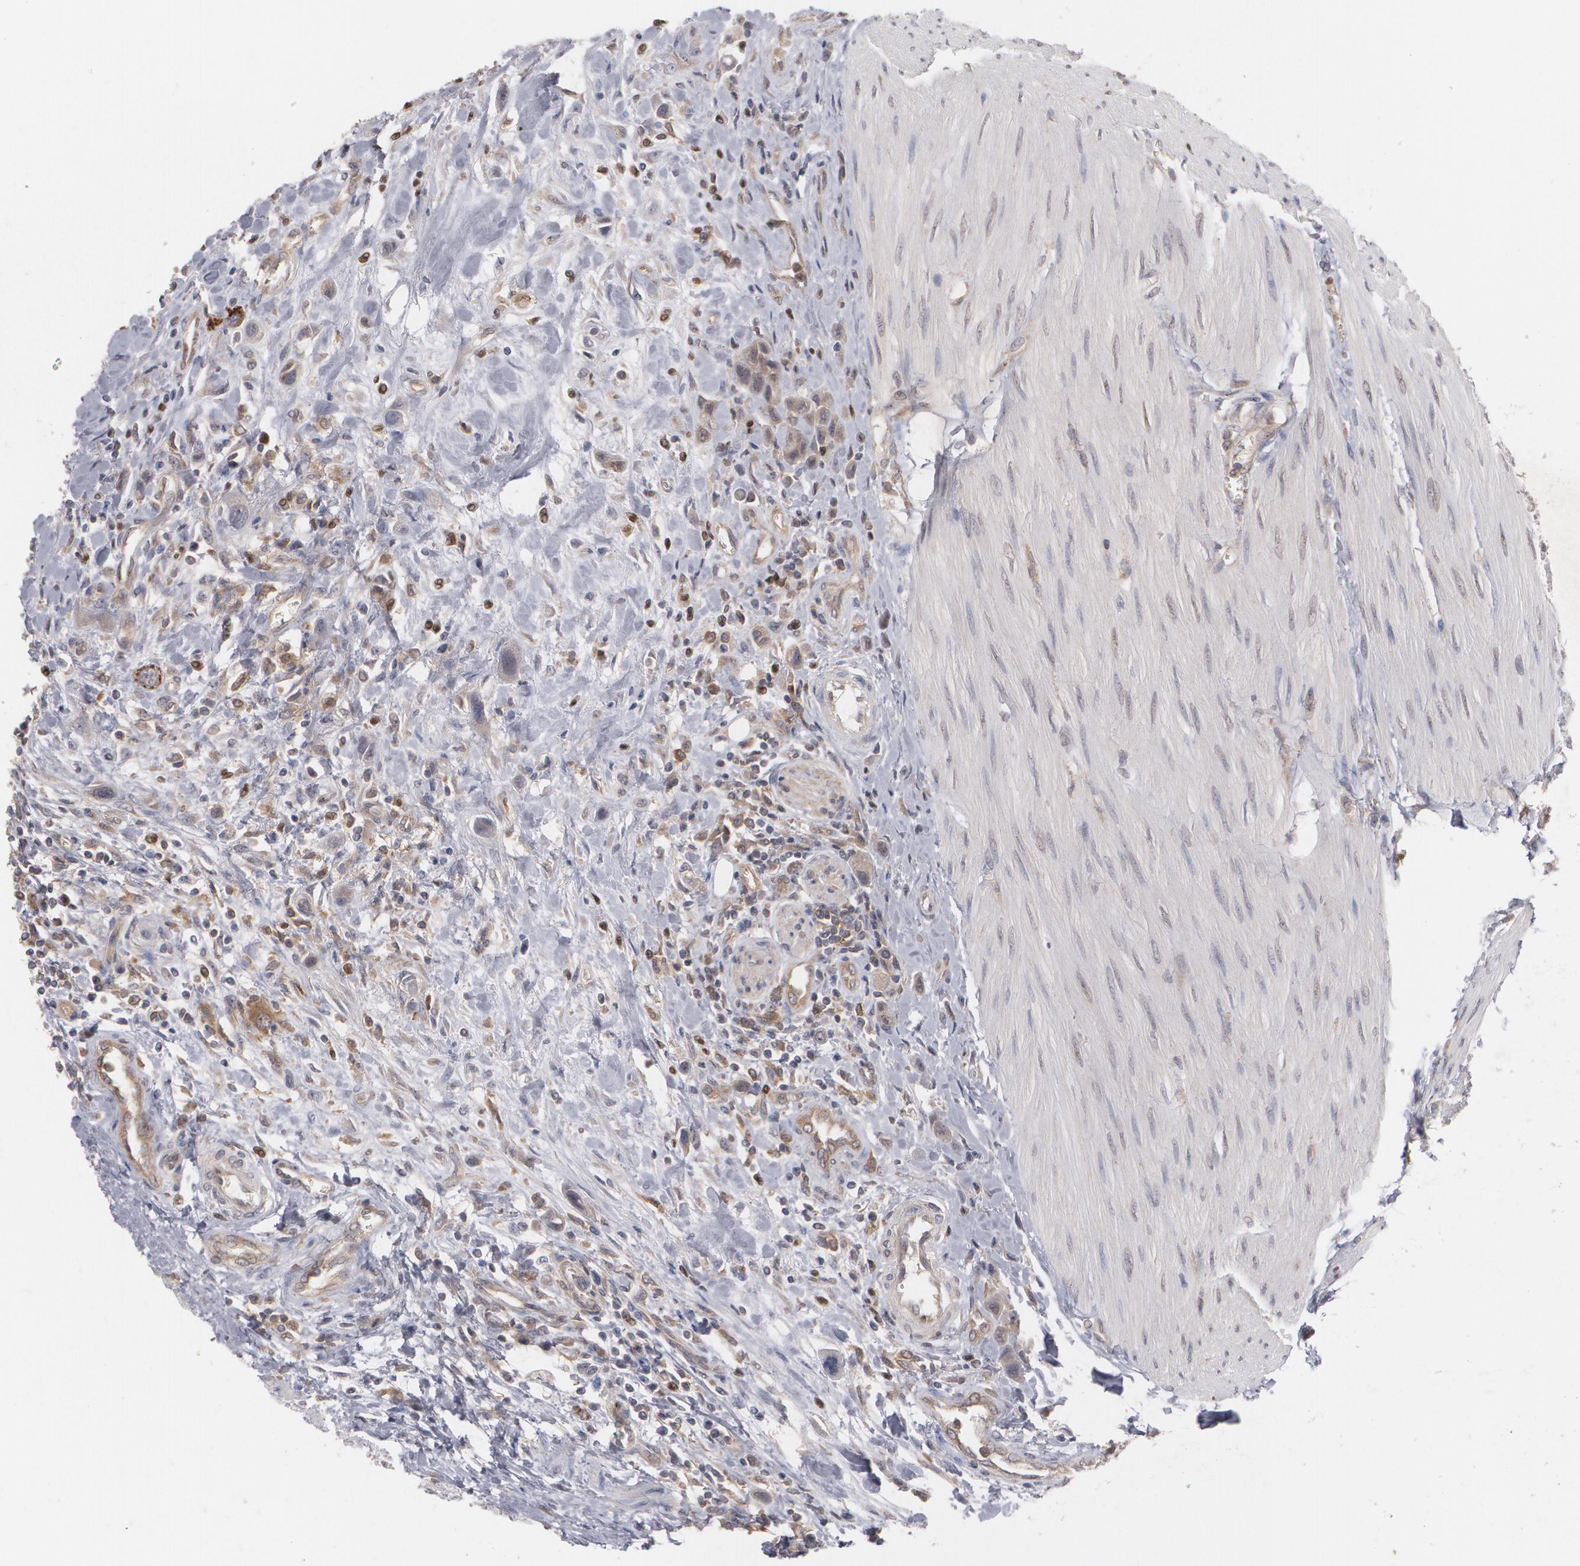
{"staining": {"intensity": "weak", "quantity": "25%-75%", "location": "cytoplasmic/membranous"}, "tissue": "urothelial cancer", "cell_type": "Tumor cells", "image_type": "cancer", "snomed": [{"axis": "morphology", "description": "Urothelial carcinoma, High grade"}, {"axis": "topography", "description": "Urinary bladder"}], "caption": "Immunohistochemical staining of human urothelial cancer reveals low levels of weak cytoplasmic/membranous staining in approximately 25%-75% of tumor cells. The staining was performed using DAB, with brown indicating positive protein expression. Nuclei are stained blue with hematoxylin.", "gene": "HTT", "patient": {"sex": "male", "age": 50}}